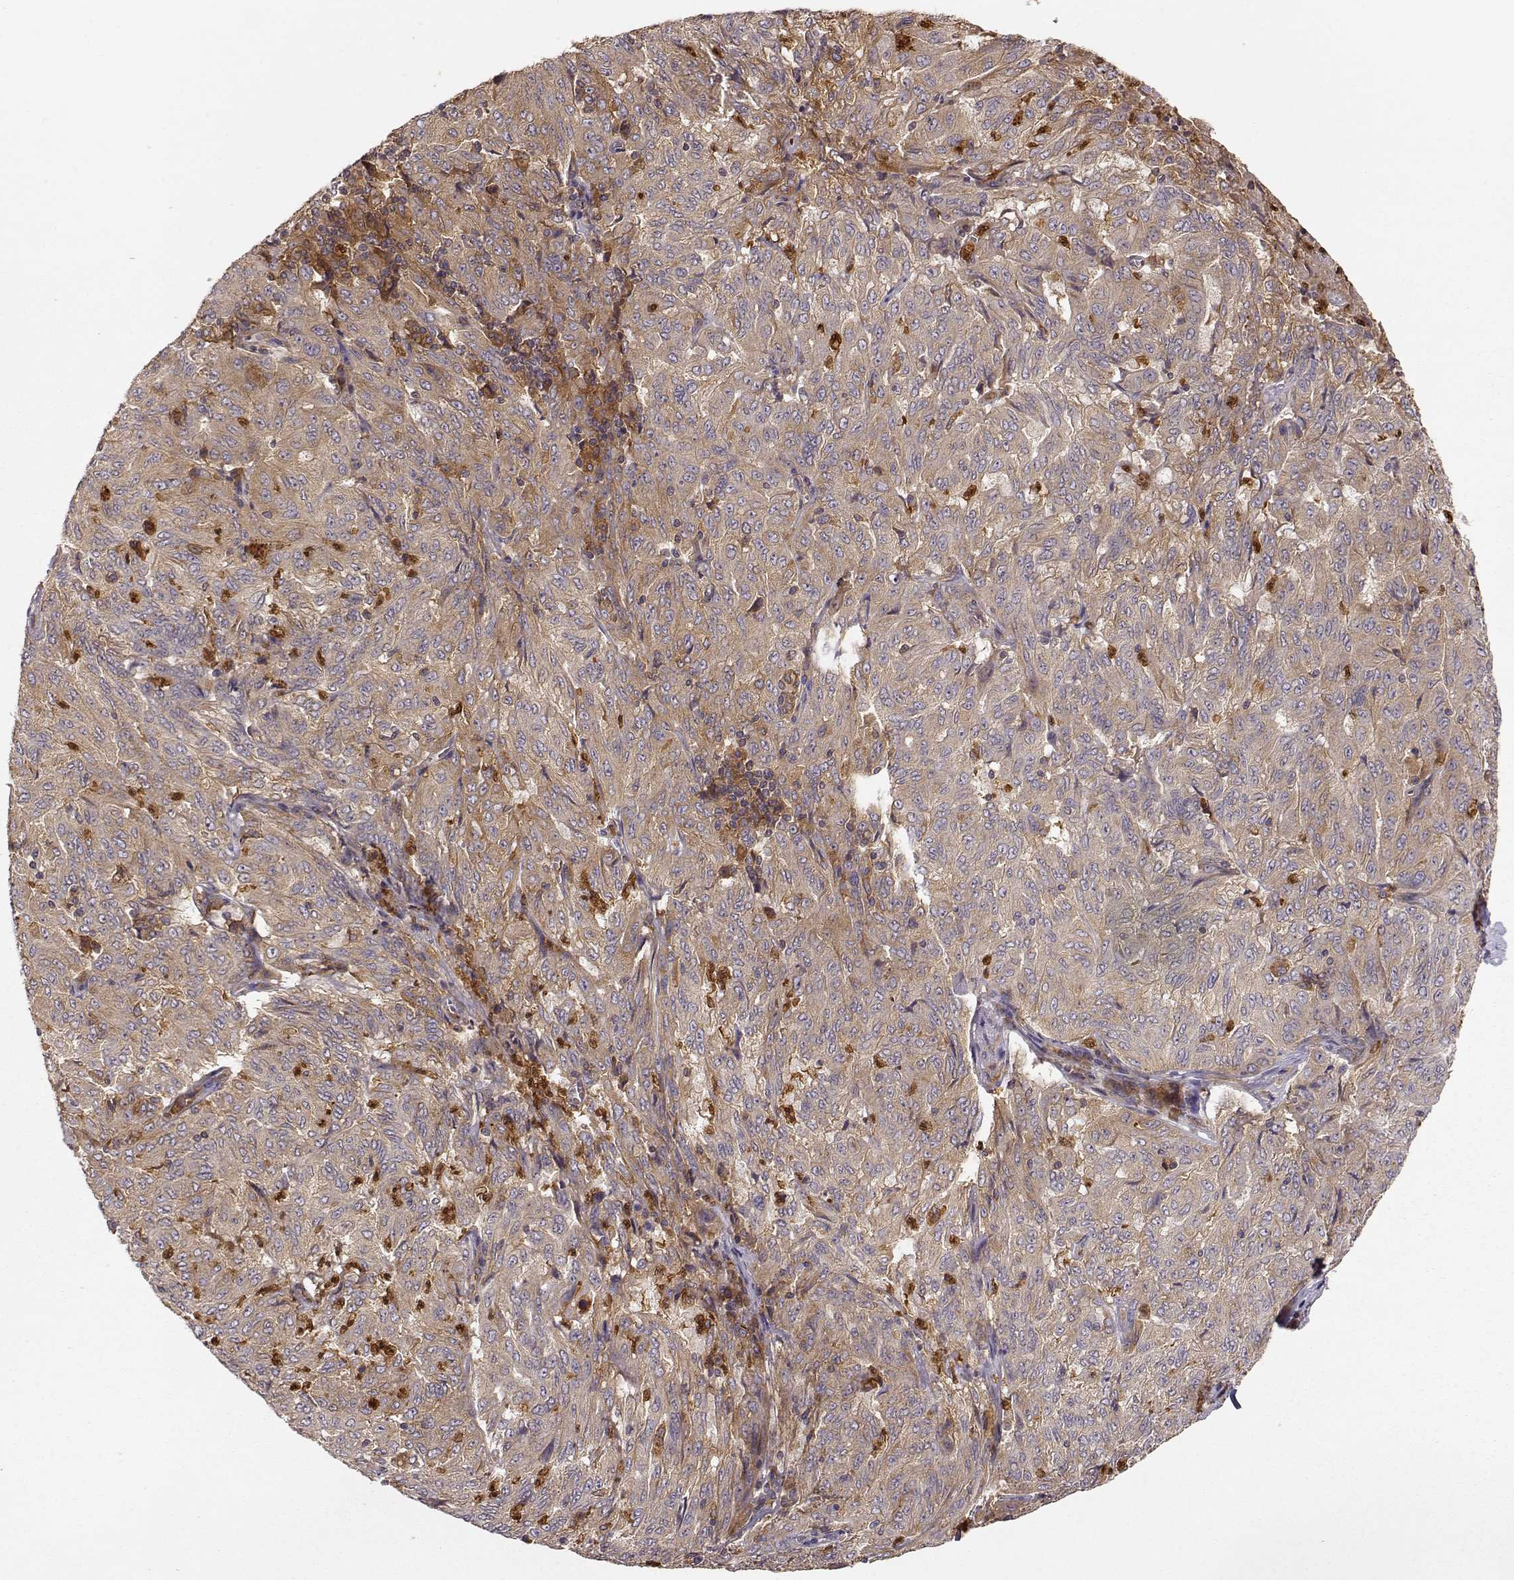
{"staining": {"intensity": "weak", "quantity": ">75%", "location": "cytoplasmic/membranous"}, "tissue": "pancreatic cancer", "cell_type": "Tumor cells", "image_type": "cancer", "snomed": [{"axis": "morphology", "description": "Adenocarcinoma, NOS"}, {"axis": "topography", "description": "Pancreas"}], "caption": "Immunohistochemistry photomicrograph of human pancreatic cancer stained for a protein (brown), which reveals low levels of weak cytoplasmic/membranous expression in approximately >75% of tumor cells.", "gene": "ARHGEF2", "patient": {"sex": "male", "age": 63}}